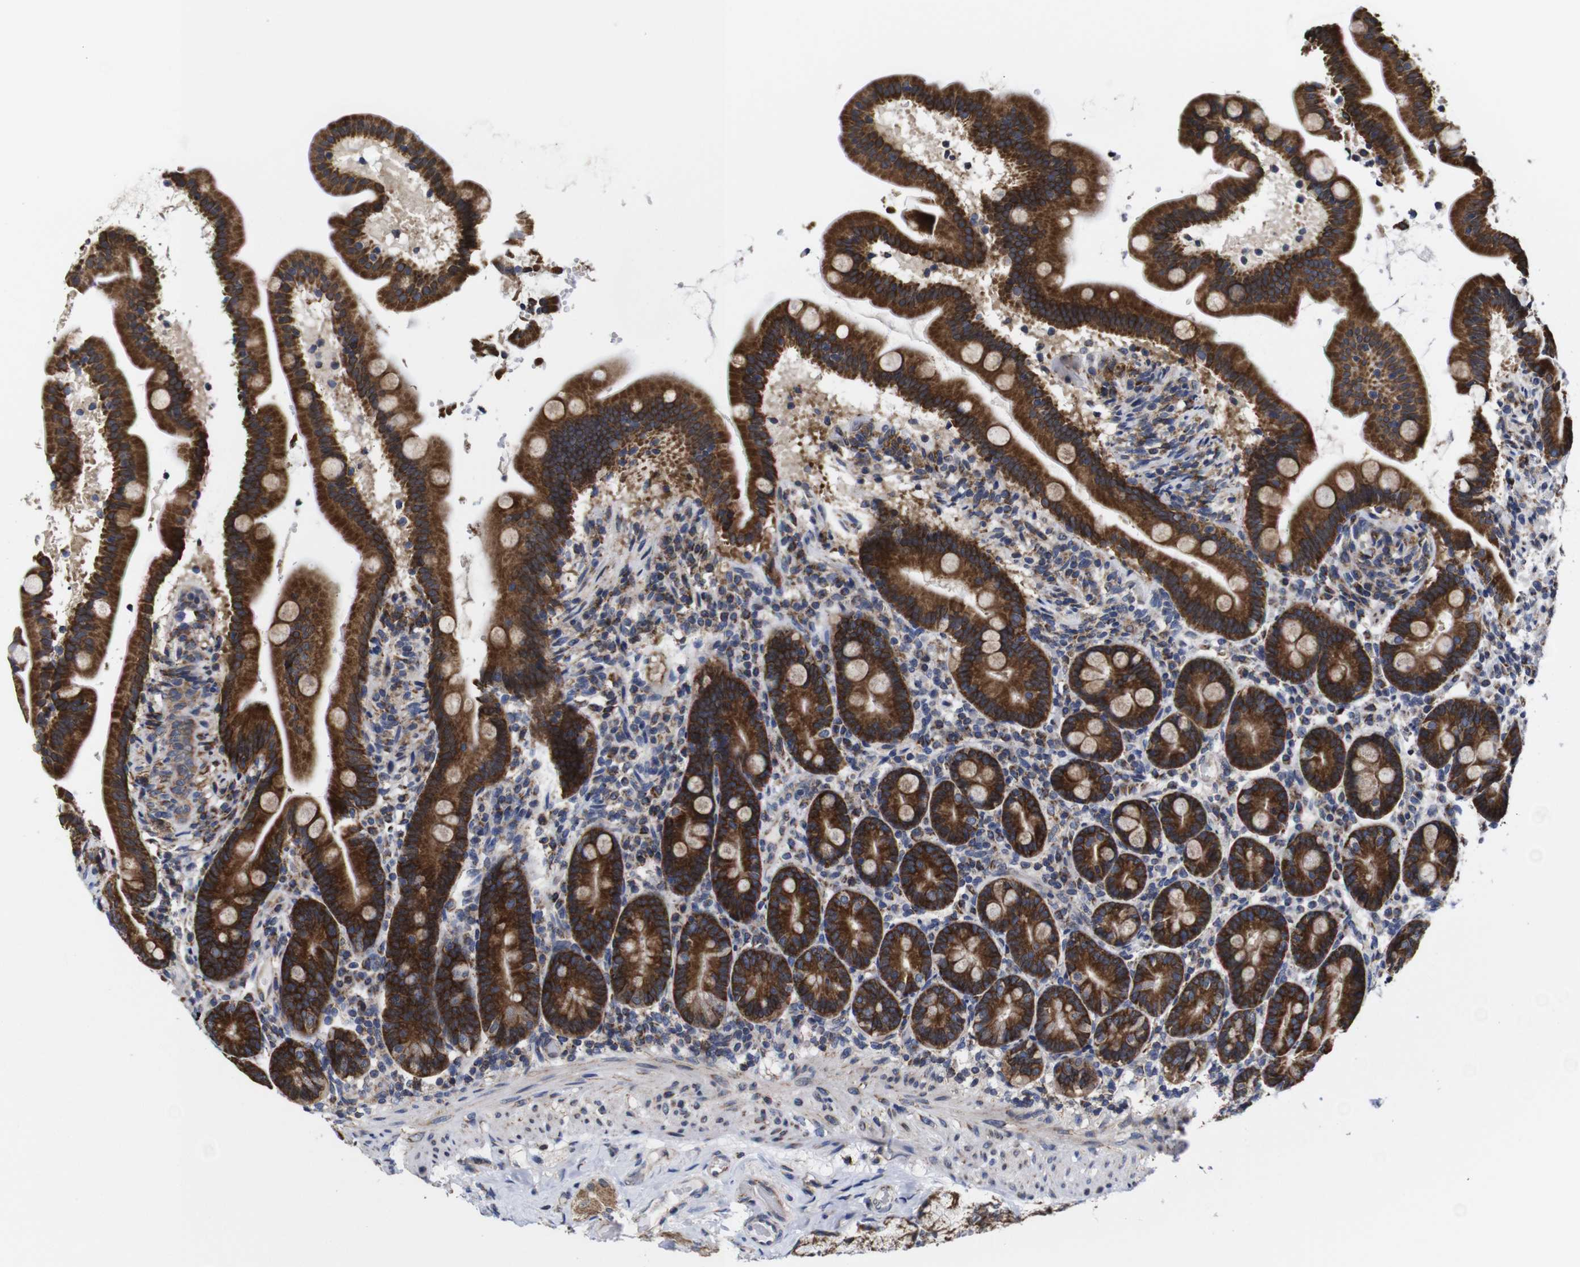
{"staining": {"intensity": "strong", "quantity": ">75%", "location": "cytoplasmic/membranous"}, "tissue": "duodenum", "cell_type": "Glandular cells", "image_type": "normal", "snomed": [{"axis": "morphology", "description": "Normal tissue, NOS"}, {"axis": "topography", "description": "Duodenum"}], "caption": "Duodenum was stained to show a protein in brown. There is high levels of strong cytoplasmic/membranous staining in about >75% of glandular cells. (Stains: DAB (3,3'-diaminobenzidine) in brown, nuclei in blue, Microscopy: brightfield microscopy at high magnification).", "gene": "C17orf80", "patient": {"sex": "male", "age": 54}}